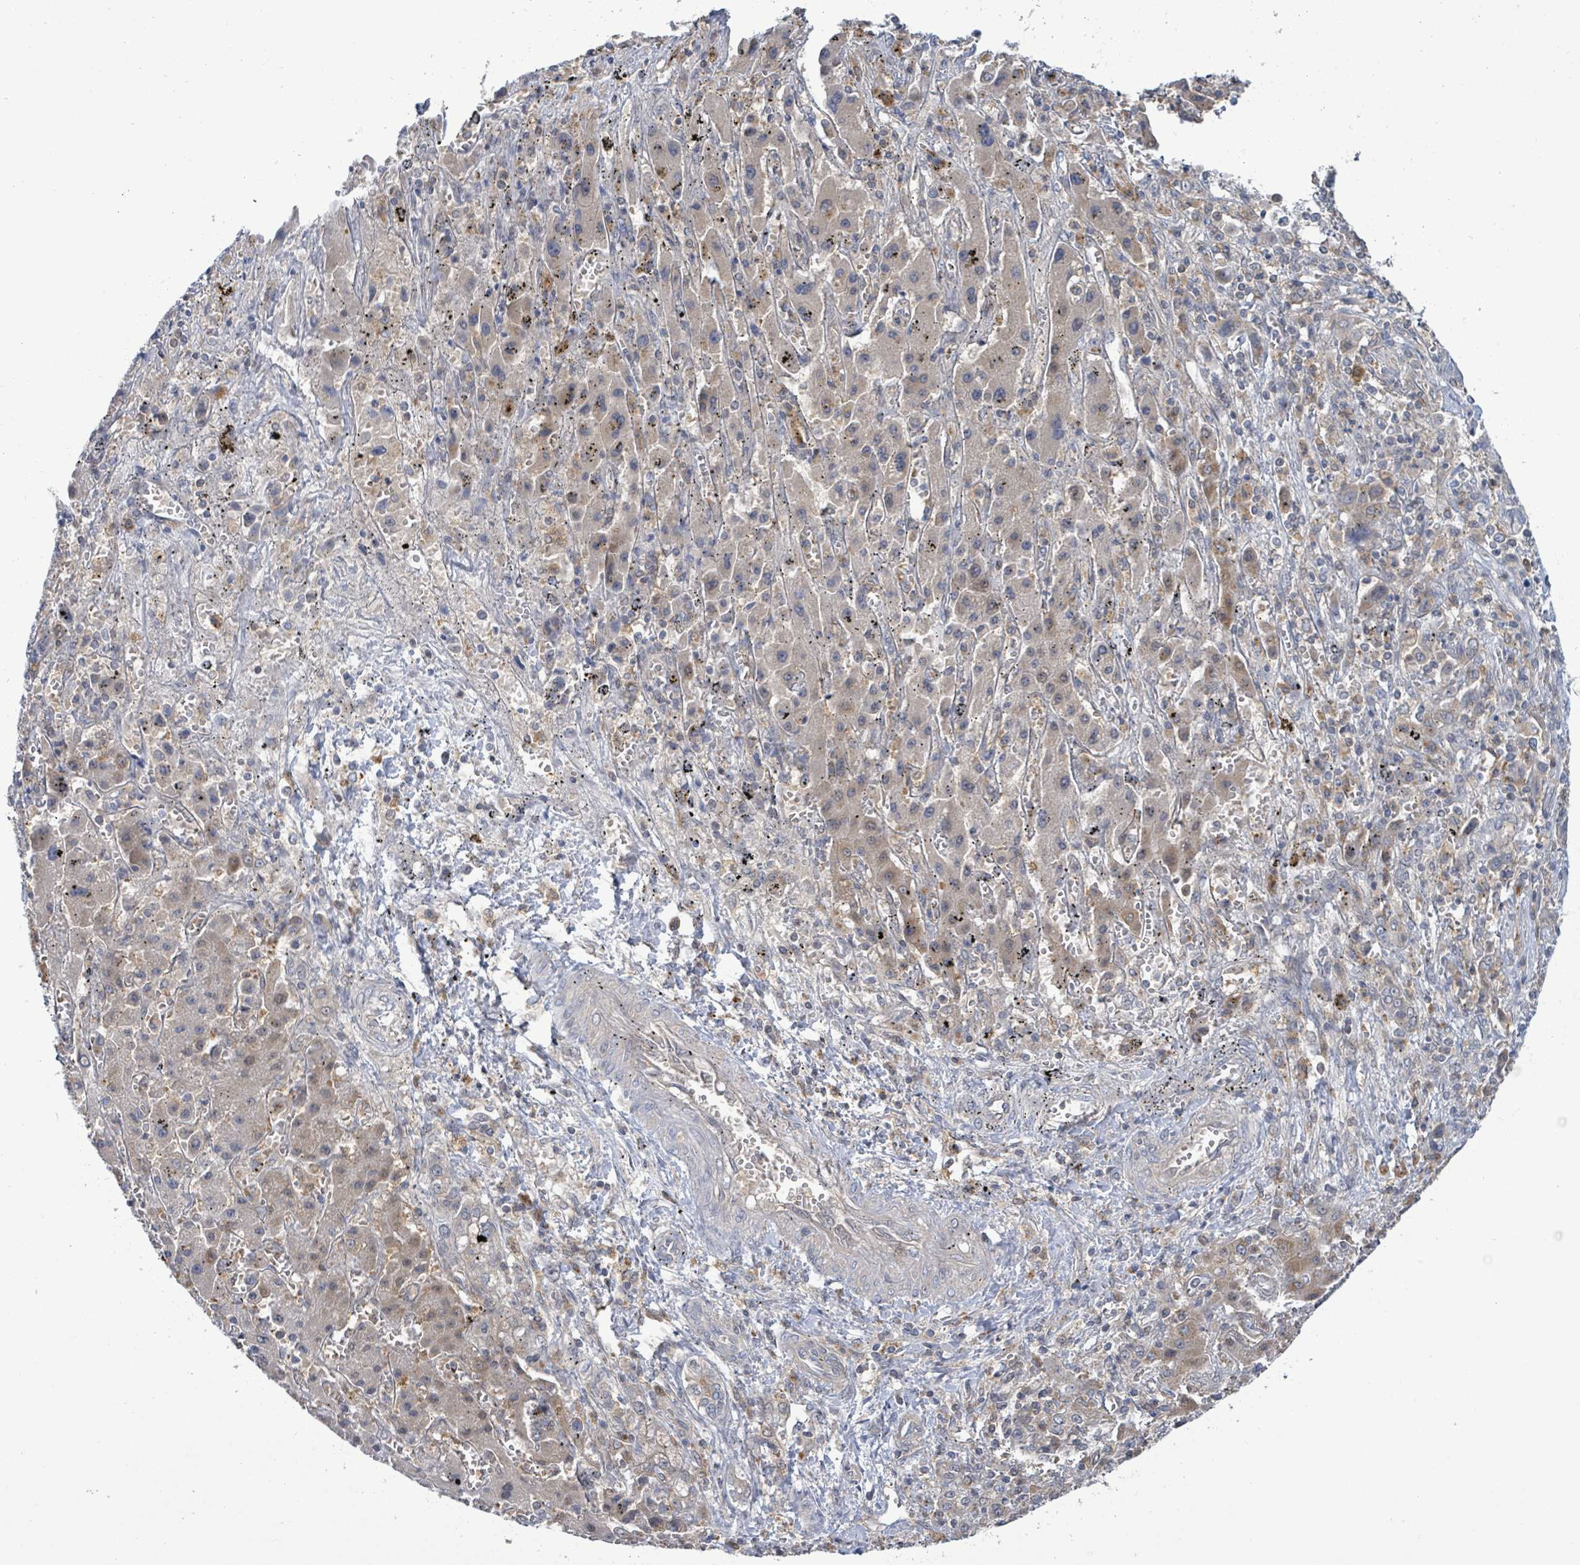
{"staining": {"intensity": "negative", "quantity": "none", "location": "none"}, "tissue": "liver cancer", "cell_type": "Tumor cells", "image_type": "cancer", "snomed": [{"axis": "morphology", "description": "Cholangiocarcinoma"}, {"axis": "topography", "description": "Liver"}], "caption": "Immunohistochemistry (IHC) image of neoplastic tissue: human cholangiocarcinoma (liver) stained with DAB displays no significant protein staining in tumor cells. The staining is performed using DAB (3,3'-diaminobenzidine) brown chromogen with nuclei counter-stained in using hematoxylin.", "gene": "PGAM1", "patient": {"sex": "female", "age": 52}}